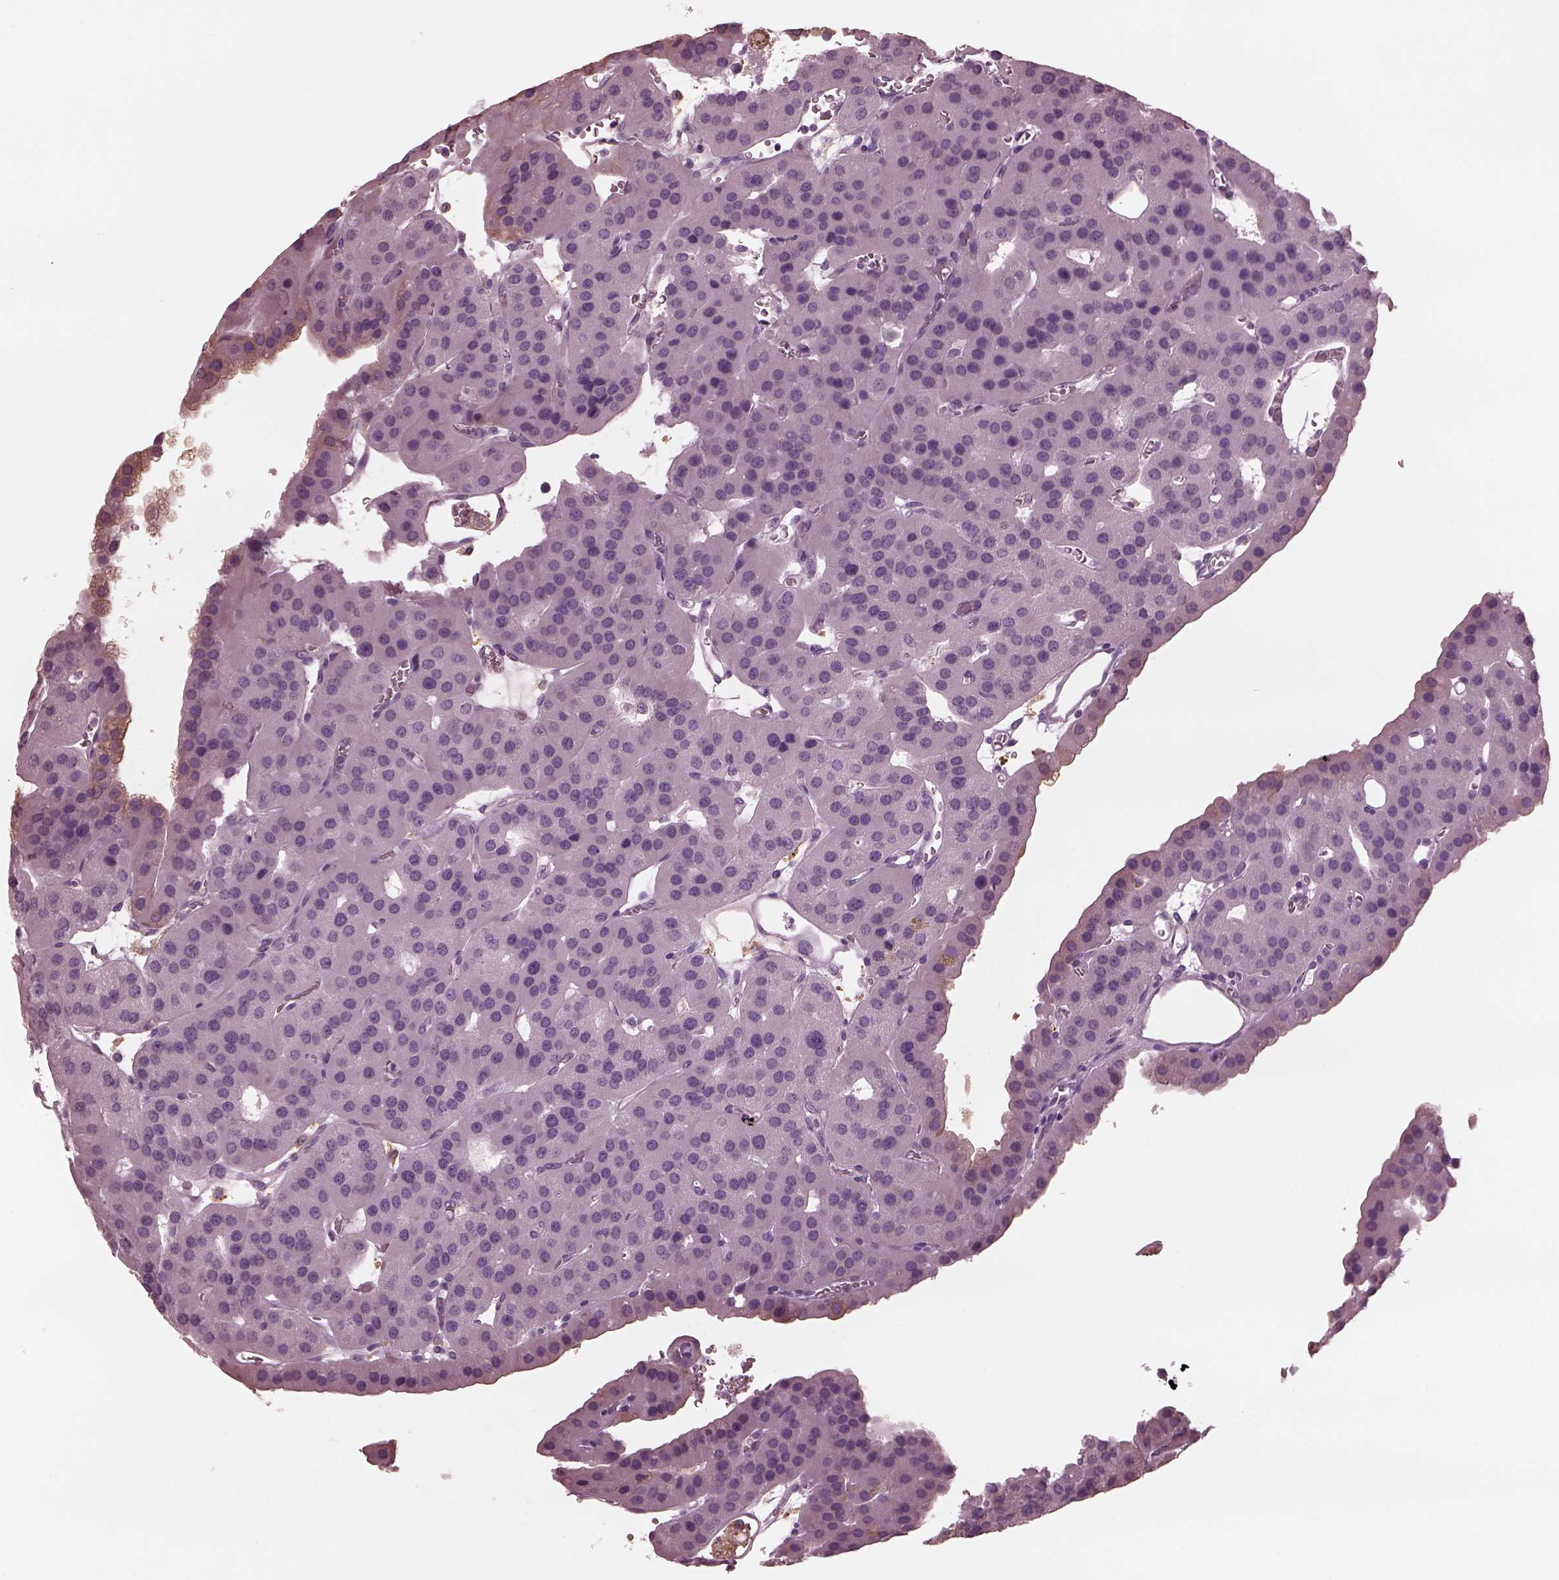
{"staining": {"intensity": "negative", "quantity": "none", "location": "none"}, "tissue": "parathyroid gland", "cell_type": "Glandular cells", "image_type": "normal", "snomed": [{"axis": "morphology", "description": "Normal tissue, NOS"}, {"axis": "morphology", "description": "Adenoma, NOS"}, {"axis": "topography", "description": "Parathyroid gland"}], "caption": "A high-resolution histopathology image shows IHC staining of normal parathyroid gland, which exhibits no significant positivity in glandular cells.", "gene": "CGA", "patient": {"sex": "female", "age": 86}}